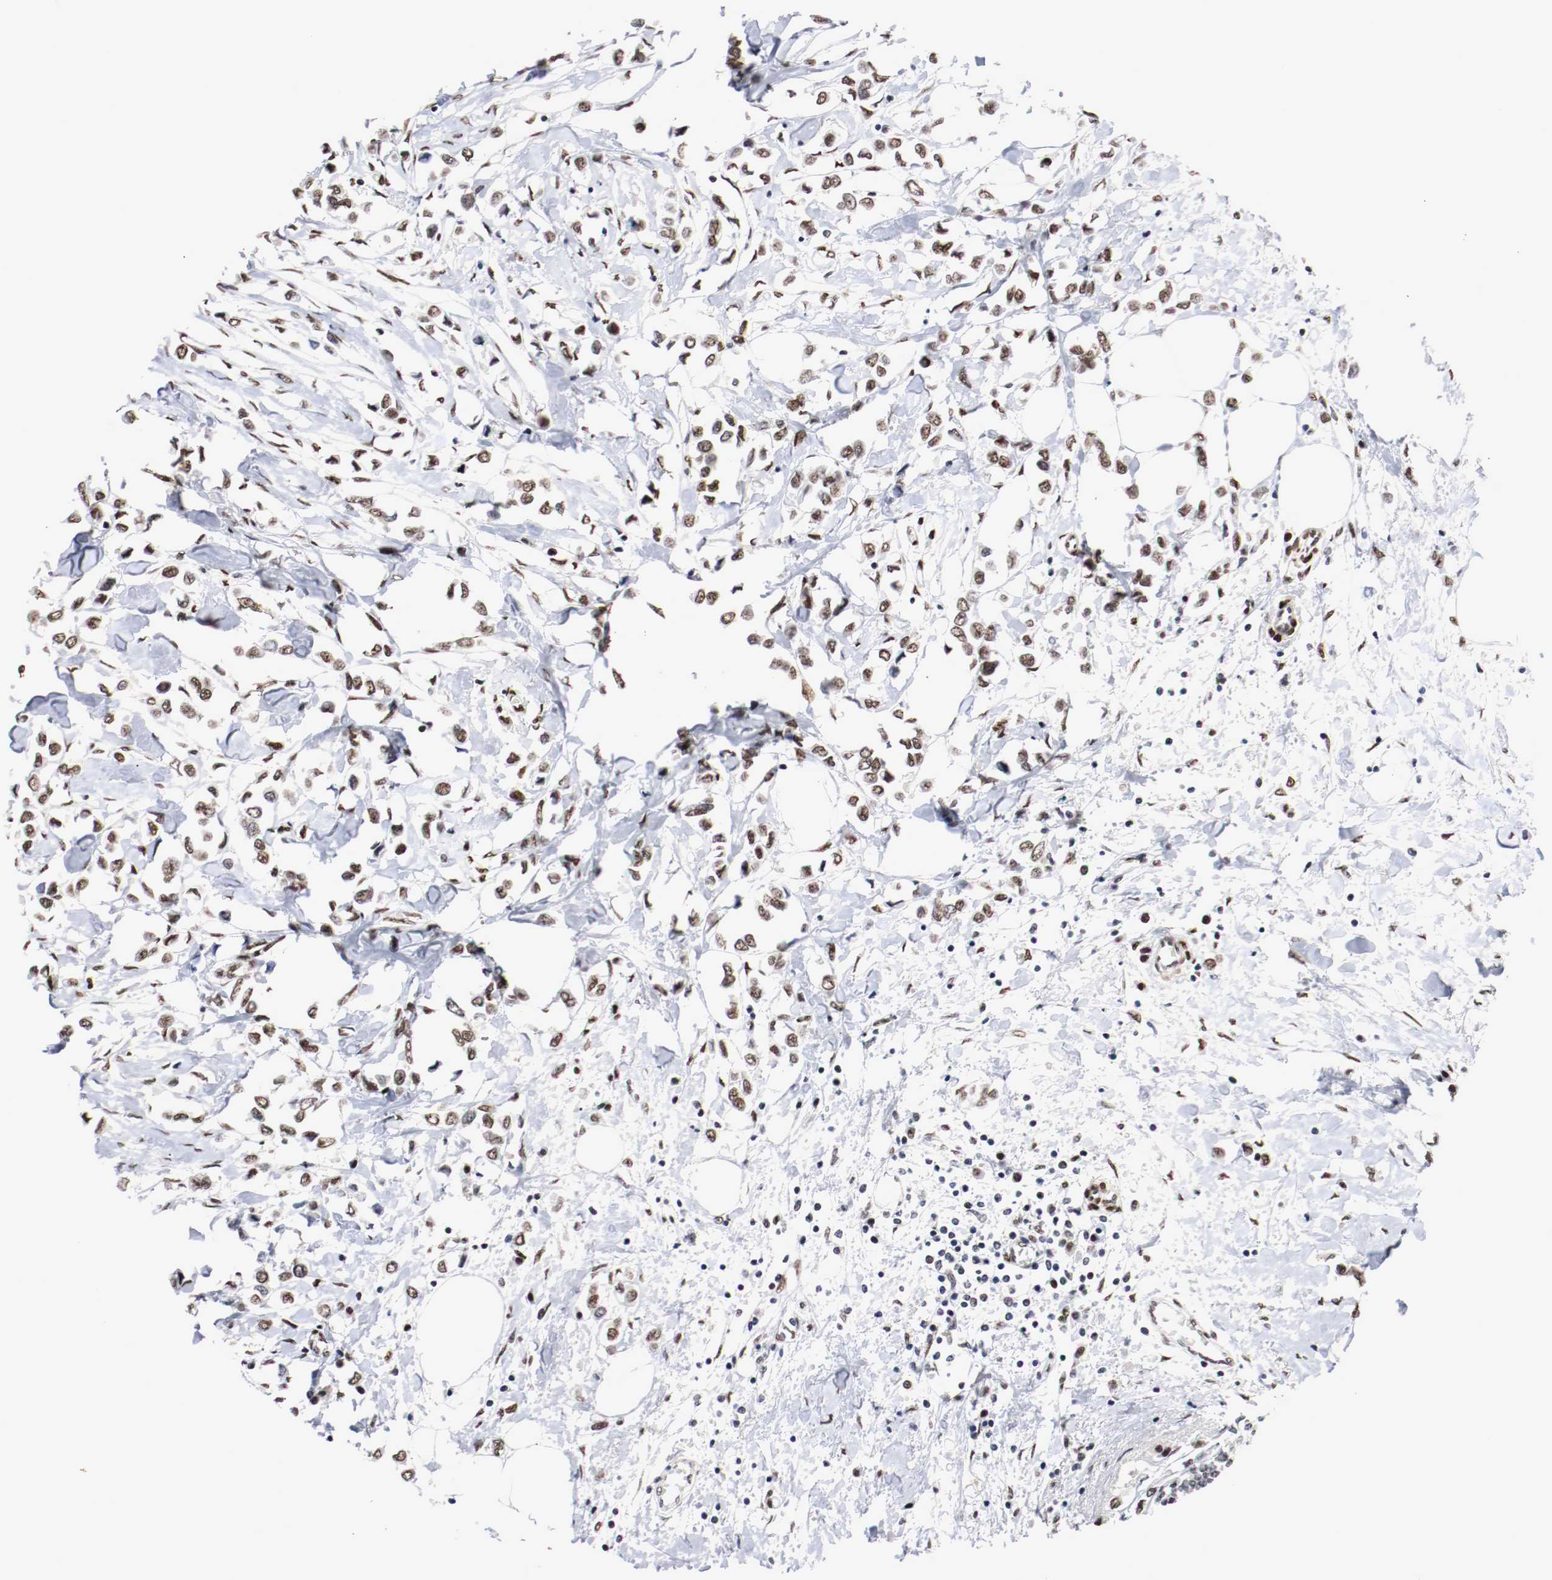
{"staining": {"intensity": "moderate", "quantity": ">75%", "location": "nuclear"}, "tissue": "breast cancer", "cell_type": "Tumor cells", "image_type": "cancer", "snomed": [{"axis": "morphology", "description": "Lobular carcinoma"}, {"axis": "topography", "description": "Breast"}], "caption": "Moderate nuclear protein staining is identified in about >75% of tumor cells in breast lobular carcinoma.", "gene": "MEF2D", "patient": {"sex": "female", "age": 51}}